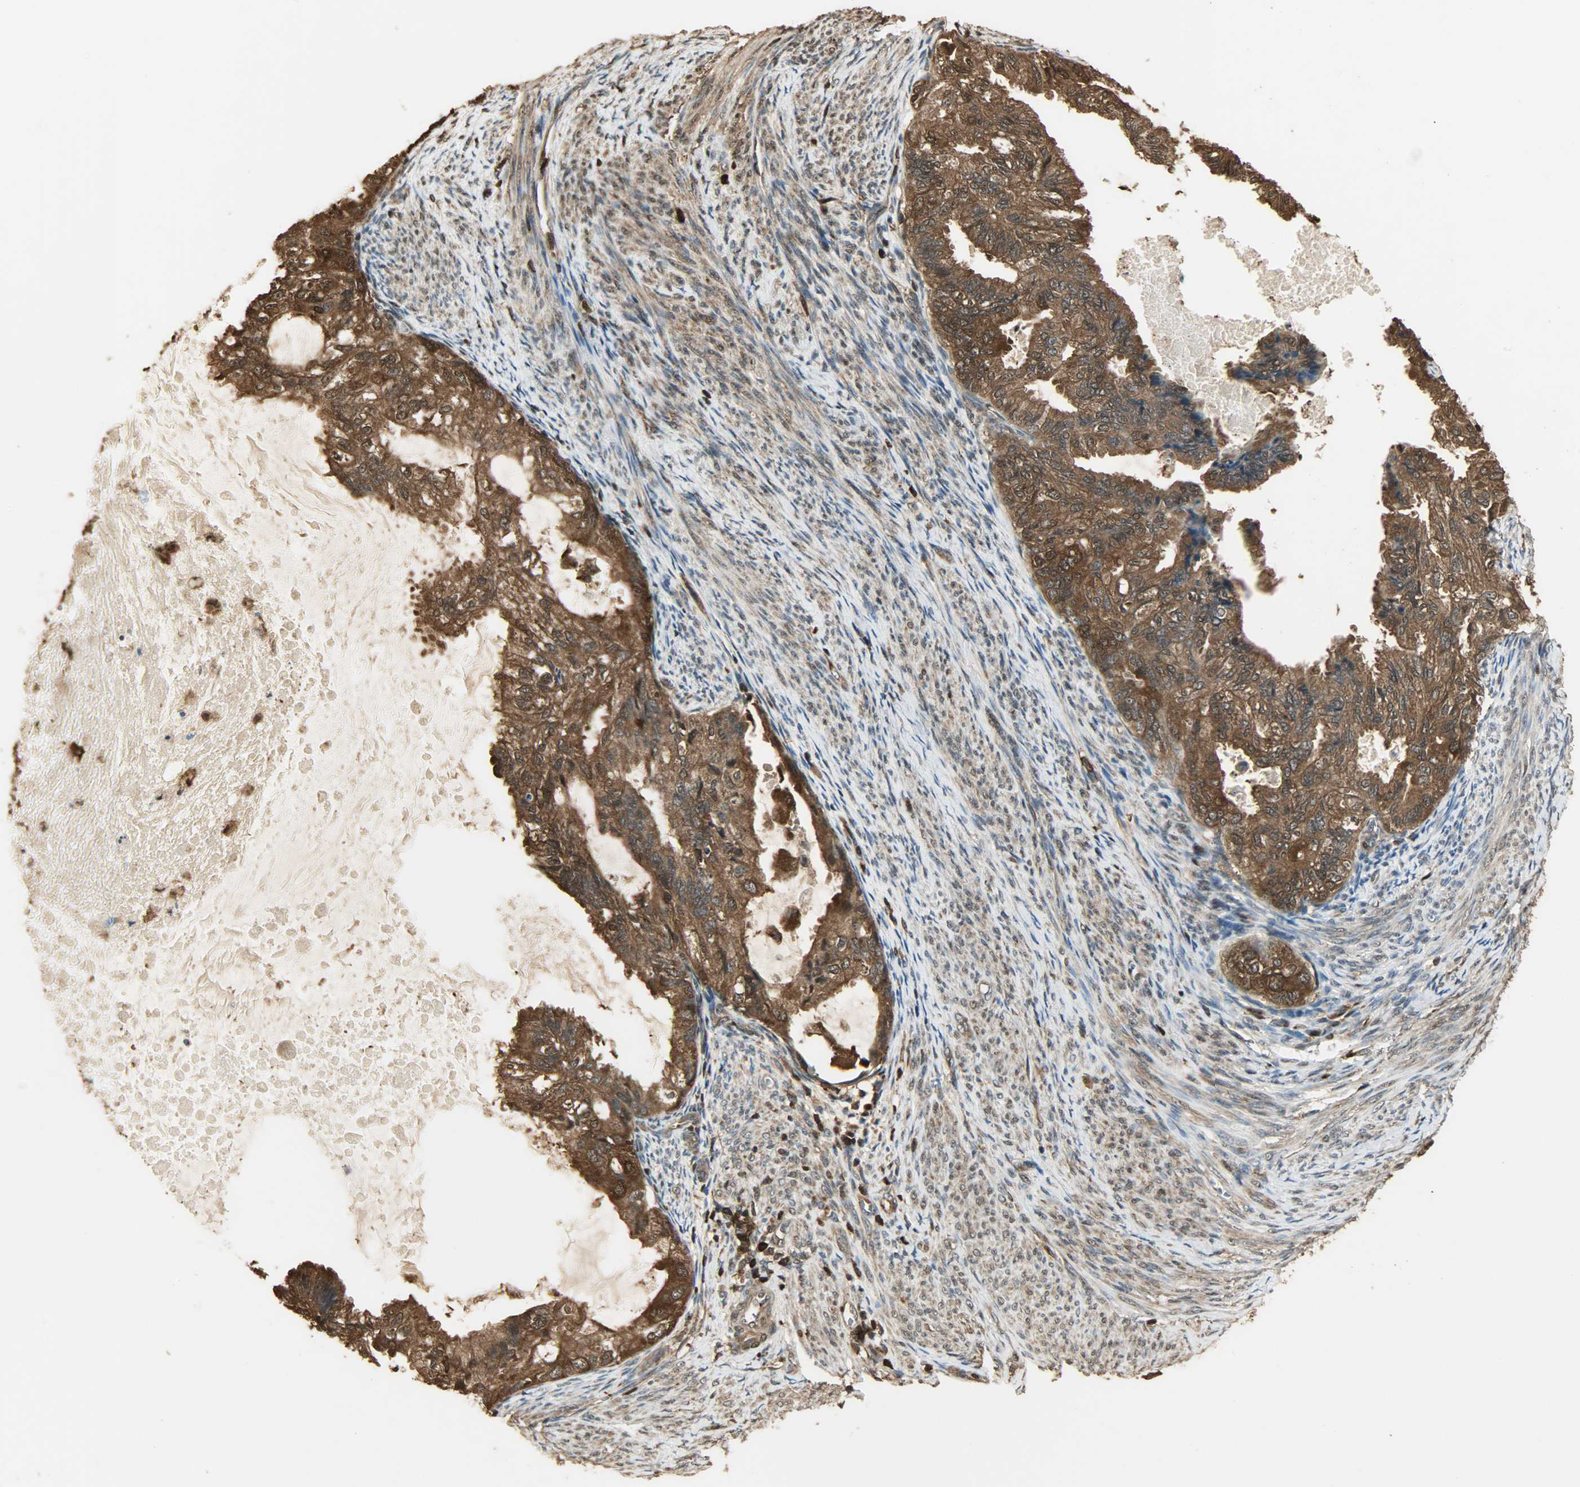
{"staining": {"intensity": "strong", "quantity": ">75%", "location": "cytoplasmic/membranous,nuclear"}, "tissue": "cervical cancer", "cell_type": "Tumor cells", "image_type": "cancer", "snomed": [{"axis": "morphology", "description": "Normal tissue, NOS"}, {"axis": "morphology", "description": "Adenocarcinoma, NOS"}, {"axis": "topography", "description": "Cervix"}, {"axis": "topography", "description": "Endometrium"}], "caption": "Tumor cells demonstrate high levels of strong cytoplasmic/membranous and nuclear positivity in about >75% of cells in human cervical adenocarcinoma.", "gene": "YWHAZ", "patient": {"sex": "female", "age": 86}}